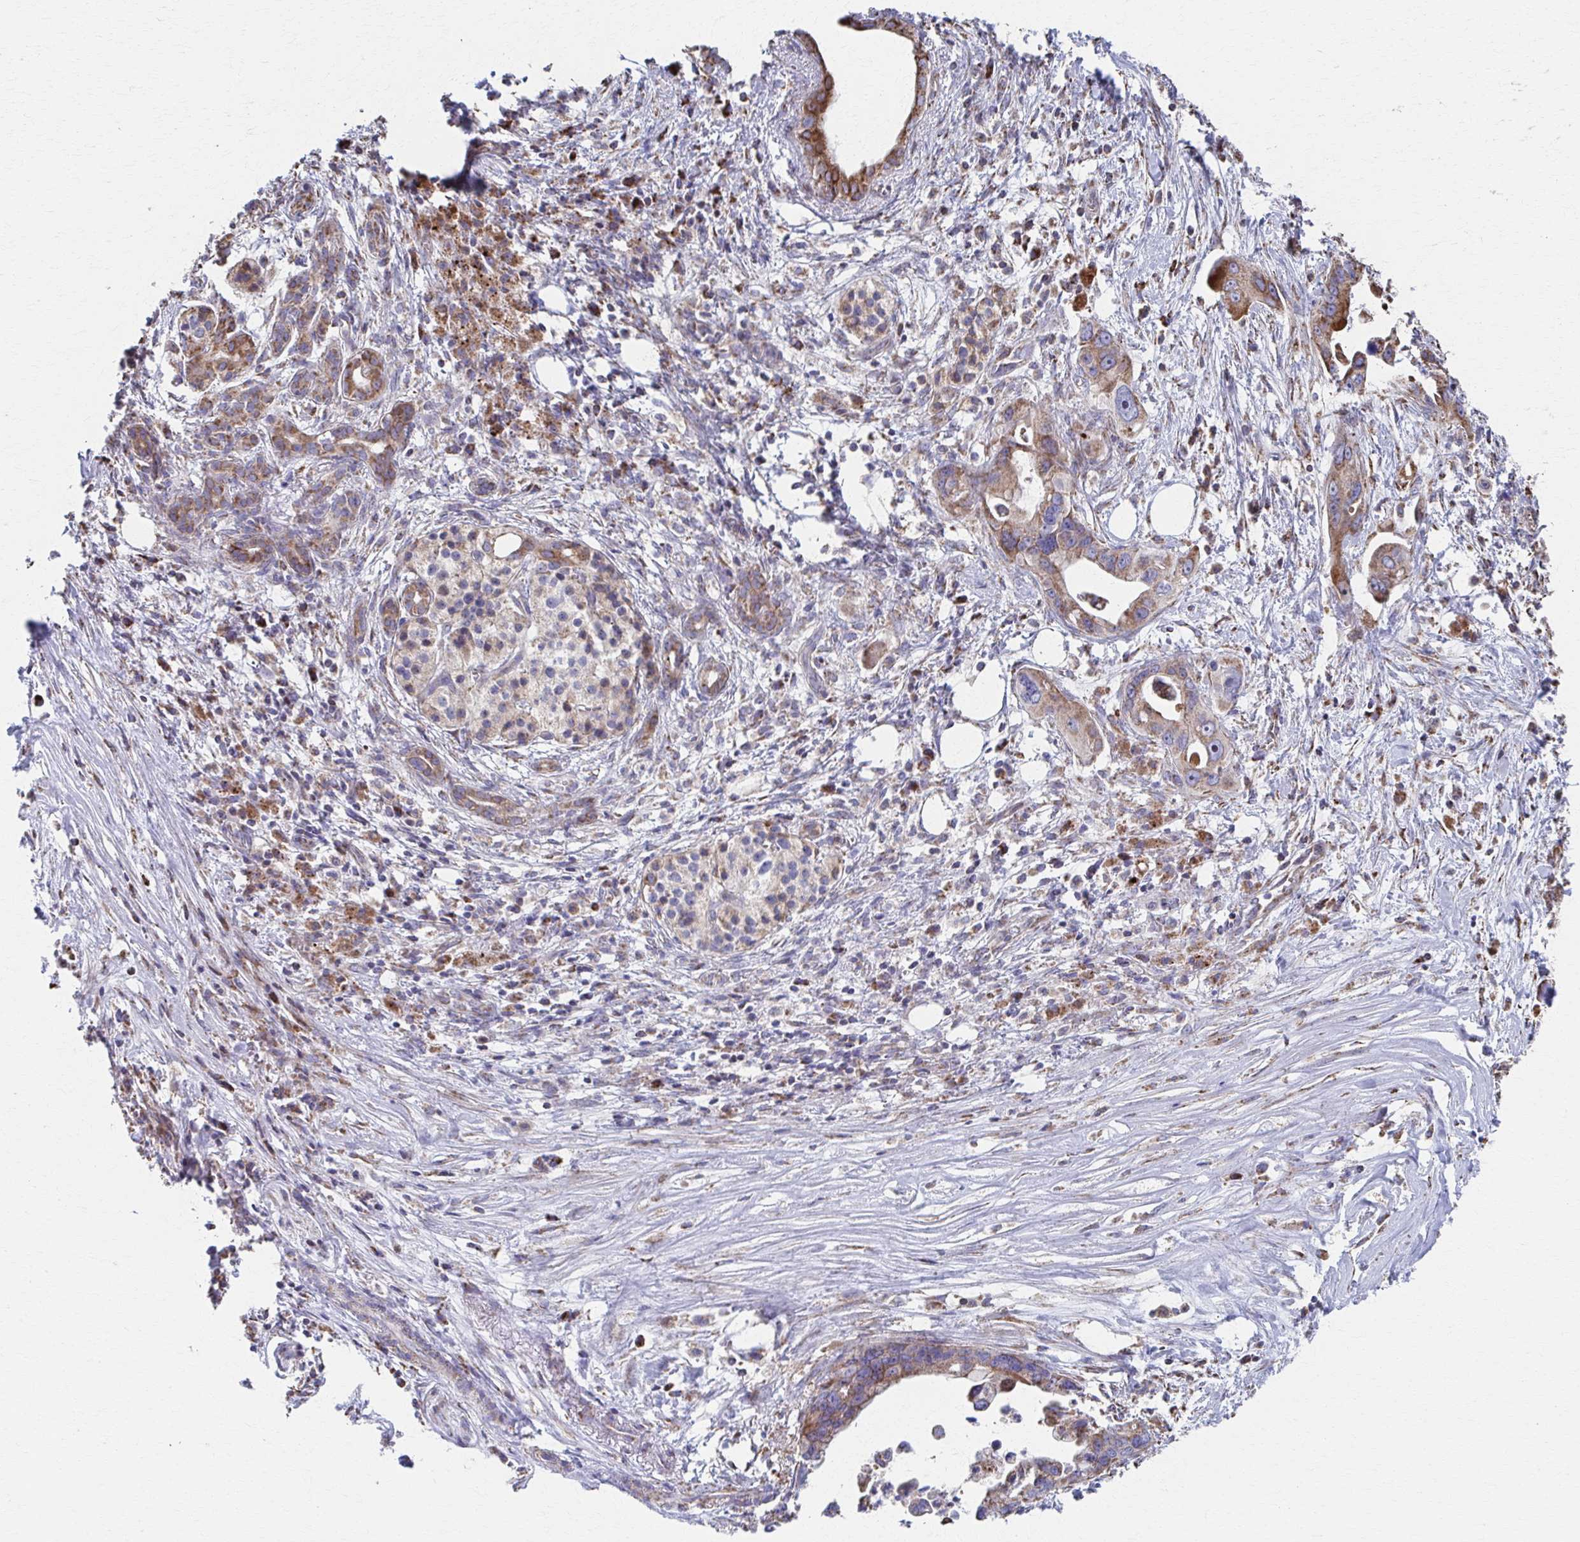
{"staining": {"intensity": "moderate", "quantity": ">75%", "location": "cytoplasmic/membranous"}, "tissue": "pancreatic cancer", "cell_type": "Tumor cells", "image_type": "cancer", "snomed": [{"axis": "morphology", "description": "Adenocarcinoma, NOS"}, {"axis": "topography", "description": "Pancreas"}], "caption": "Pancreatic adenocarcinoma stained with a brown dye exhibits moderate cytoplasmic/membranous positive positivity in about >75% of tumor cells.", "gene": "SAT1", "patient": {"sex": "female", "age": 83}}